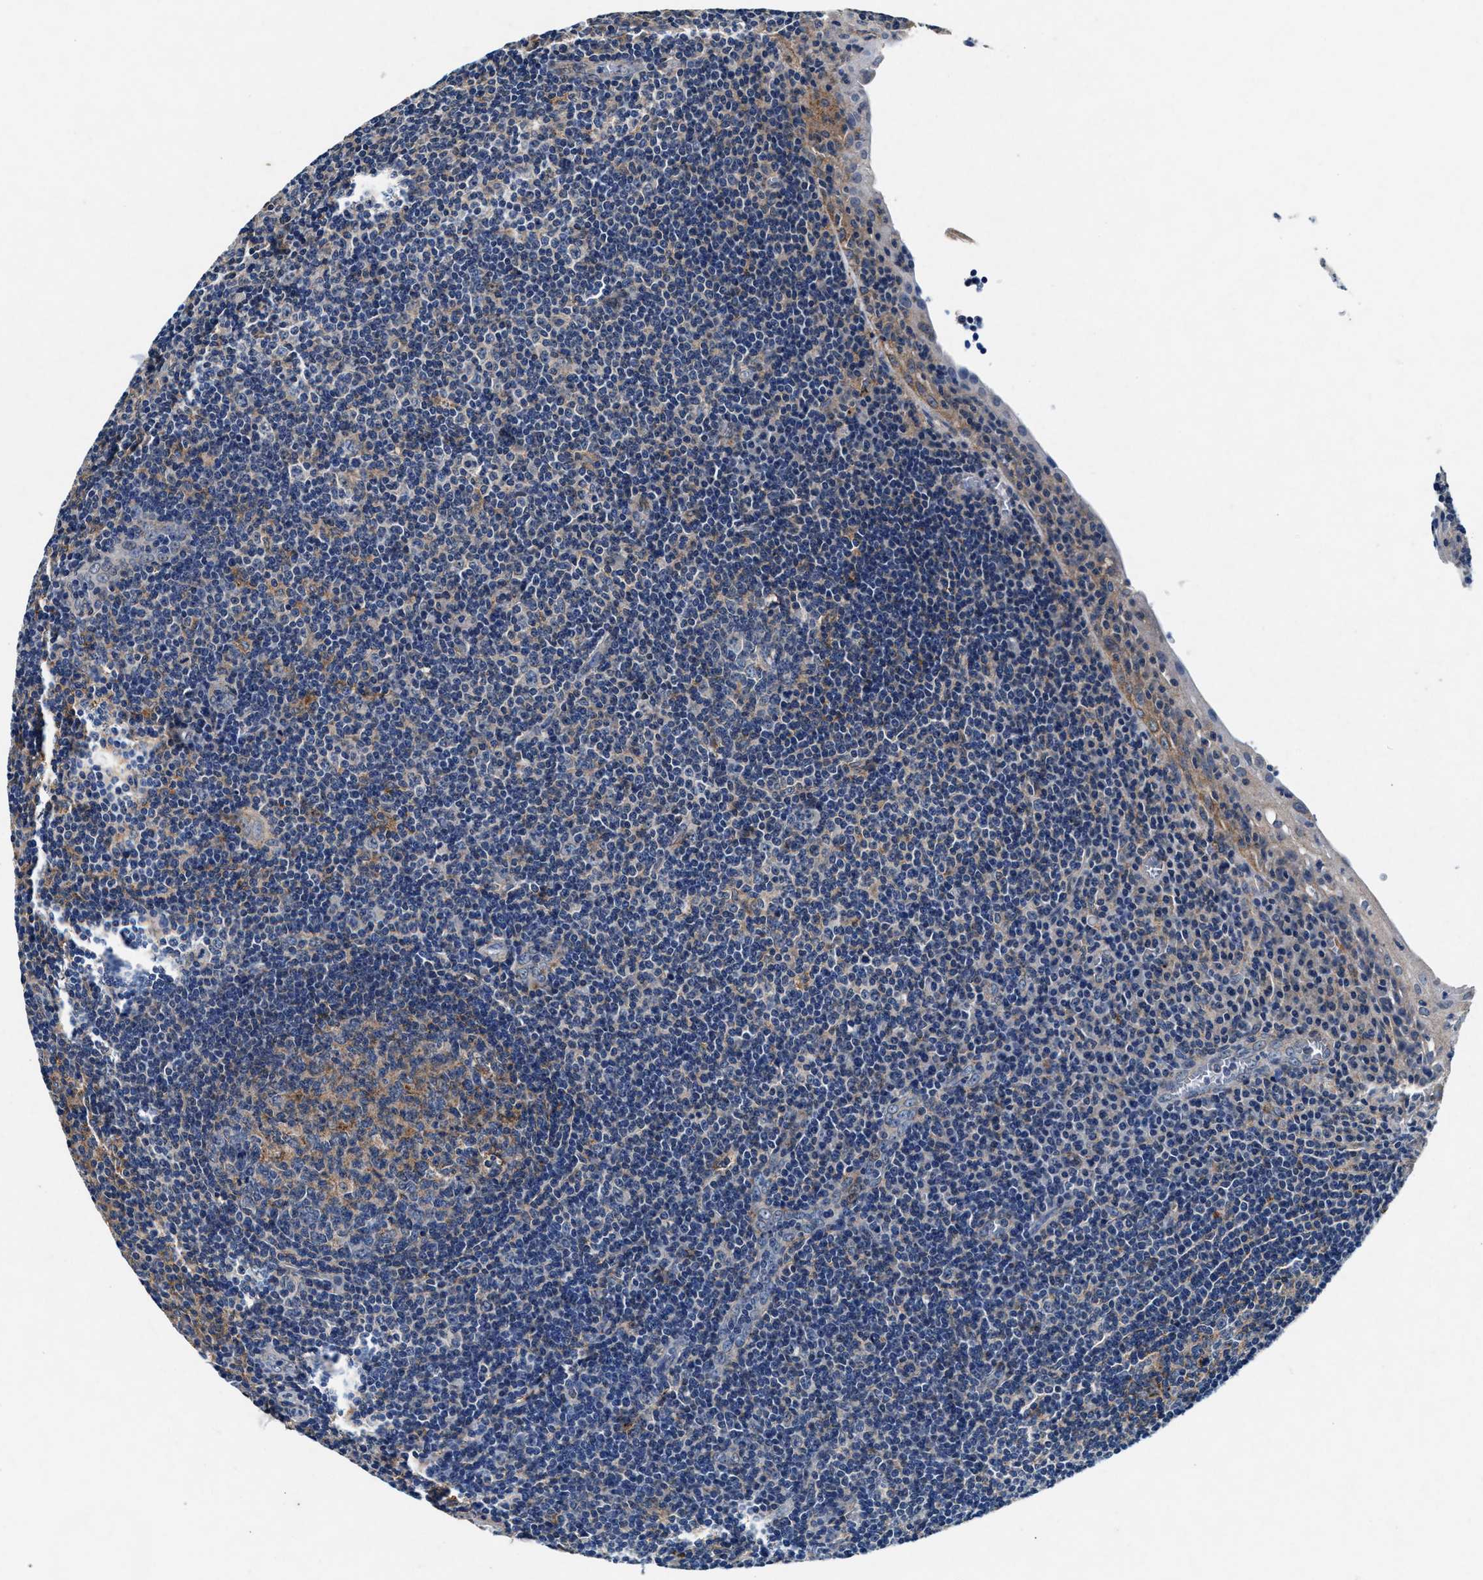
{"staining": {"intensity": "weak", "quantity": "25%-75%", "location": "cytoplasmic/membranous"}, "tissue": "tonsil", "cell_type": "Germinal center cells", "image_type": "normal", "snomed": [{"axis": "morphology", "description": "Normal tissue, NOS"}, {"axis": "topography", "description": "Tonsil"}], "caption": "High-power microscopy captured an immunohistochemistry (IHC) image of normal tonsil, revealing weak cytoplasmic/membranous staining in approximately 25%-75% of germinal center cells.", "gene": "SLC8A1", "patient": {"sex": "male", "age": 37}}